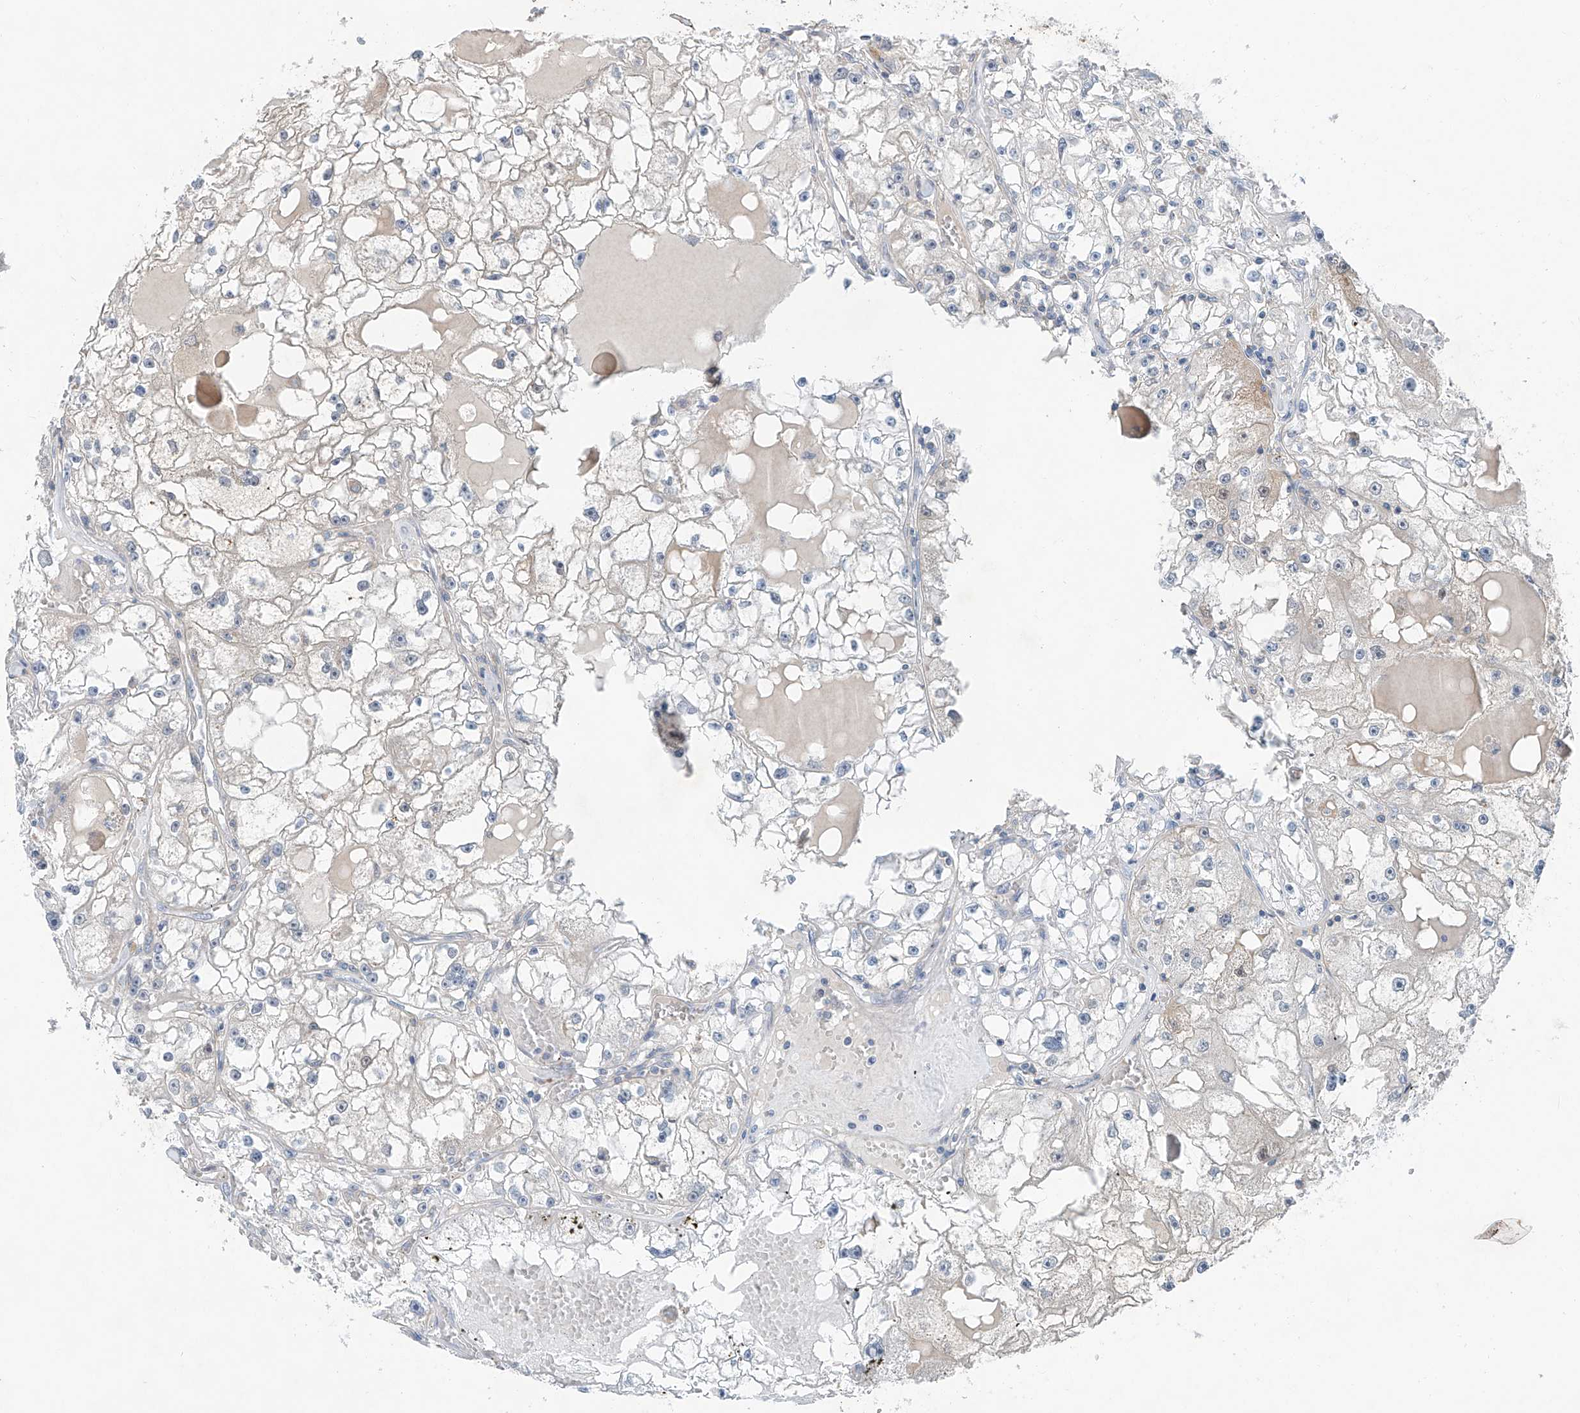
{"staining": {"intensity": "negative", "quantity": "none", "location": "none"}, "tissue": "renal cancer", "cell_type": "Tumor cells", "image_type": "cancer", "snomed": [{"axis": "morphology", "description": "Adenocarcinoma, NOS"}, {"axis": "topography", "description": "Kidney"}], "caption": "Tumor cells show no significant protein expression in adenocarcinoma (renal).", "gene": "ANKRD34A", "patient": {"sex": "male", "age": 56}}